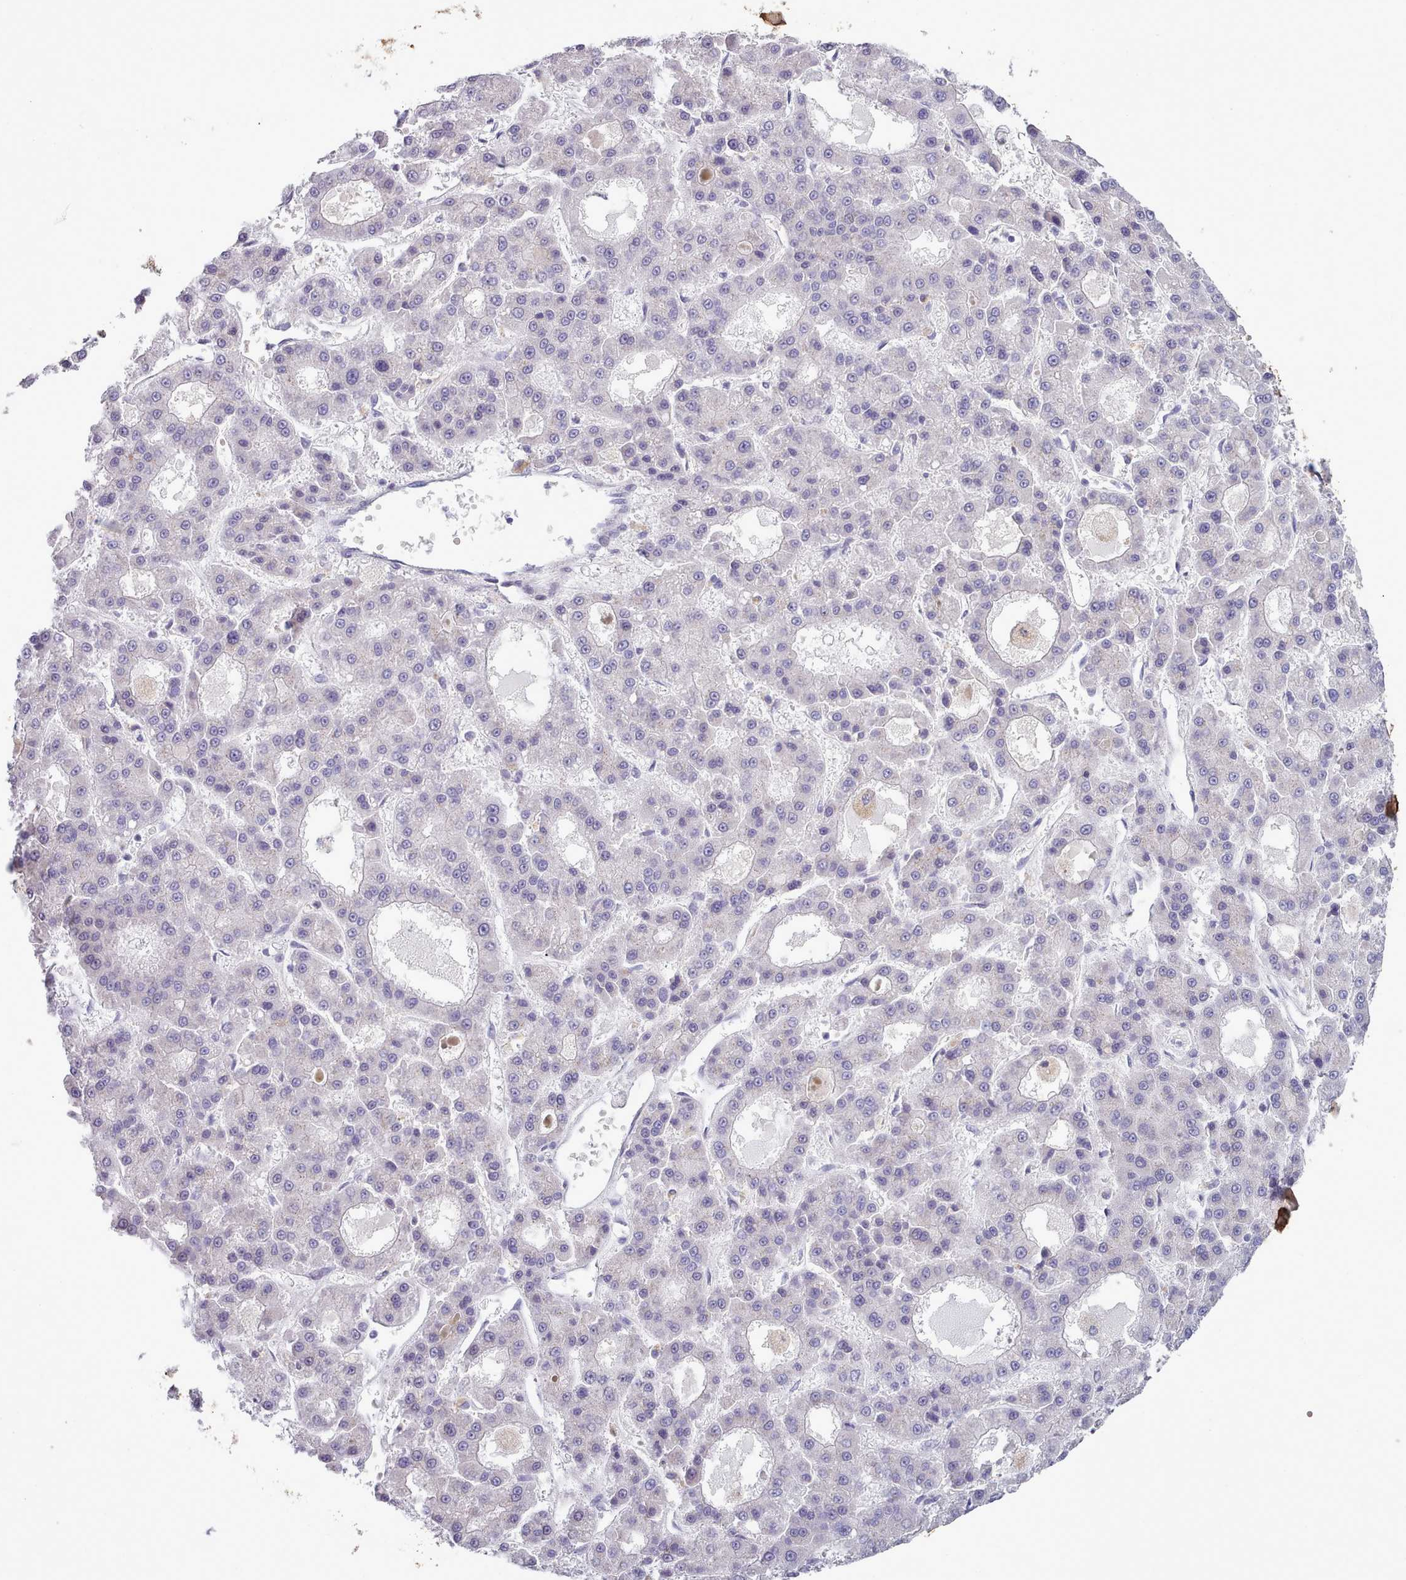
{"staining": {"intensity": "negative", "quantity": "none", "location": "none"}, "tissue": "liver cancer", "cell_type": "Tumor cells", "image_type": "cancer", "snomed": [{"axis": "morphology", "description": "Carcinoma, Hepatocellular, NOS"}, {"axis": "topography", "description": "Liver"}], "caption": "Immunohistochemistry of human liver cancer exhibits no staining in tumor cells. (Brightfield microscopy of DAB immunohistochemistry (IHC) at high magnification).", "gene": "MYRFL", "patient": {"sex": "male", "age": 70}}